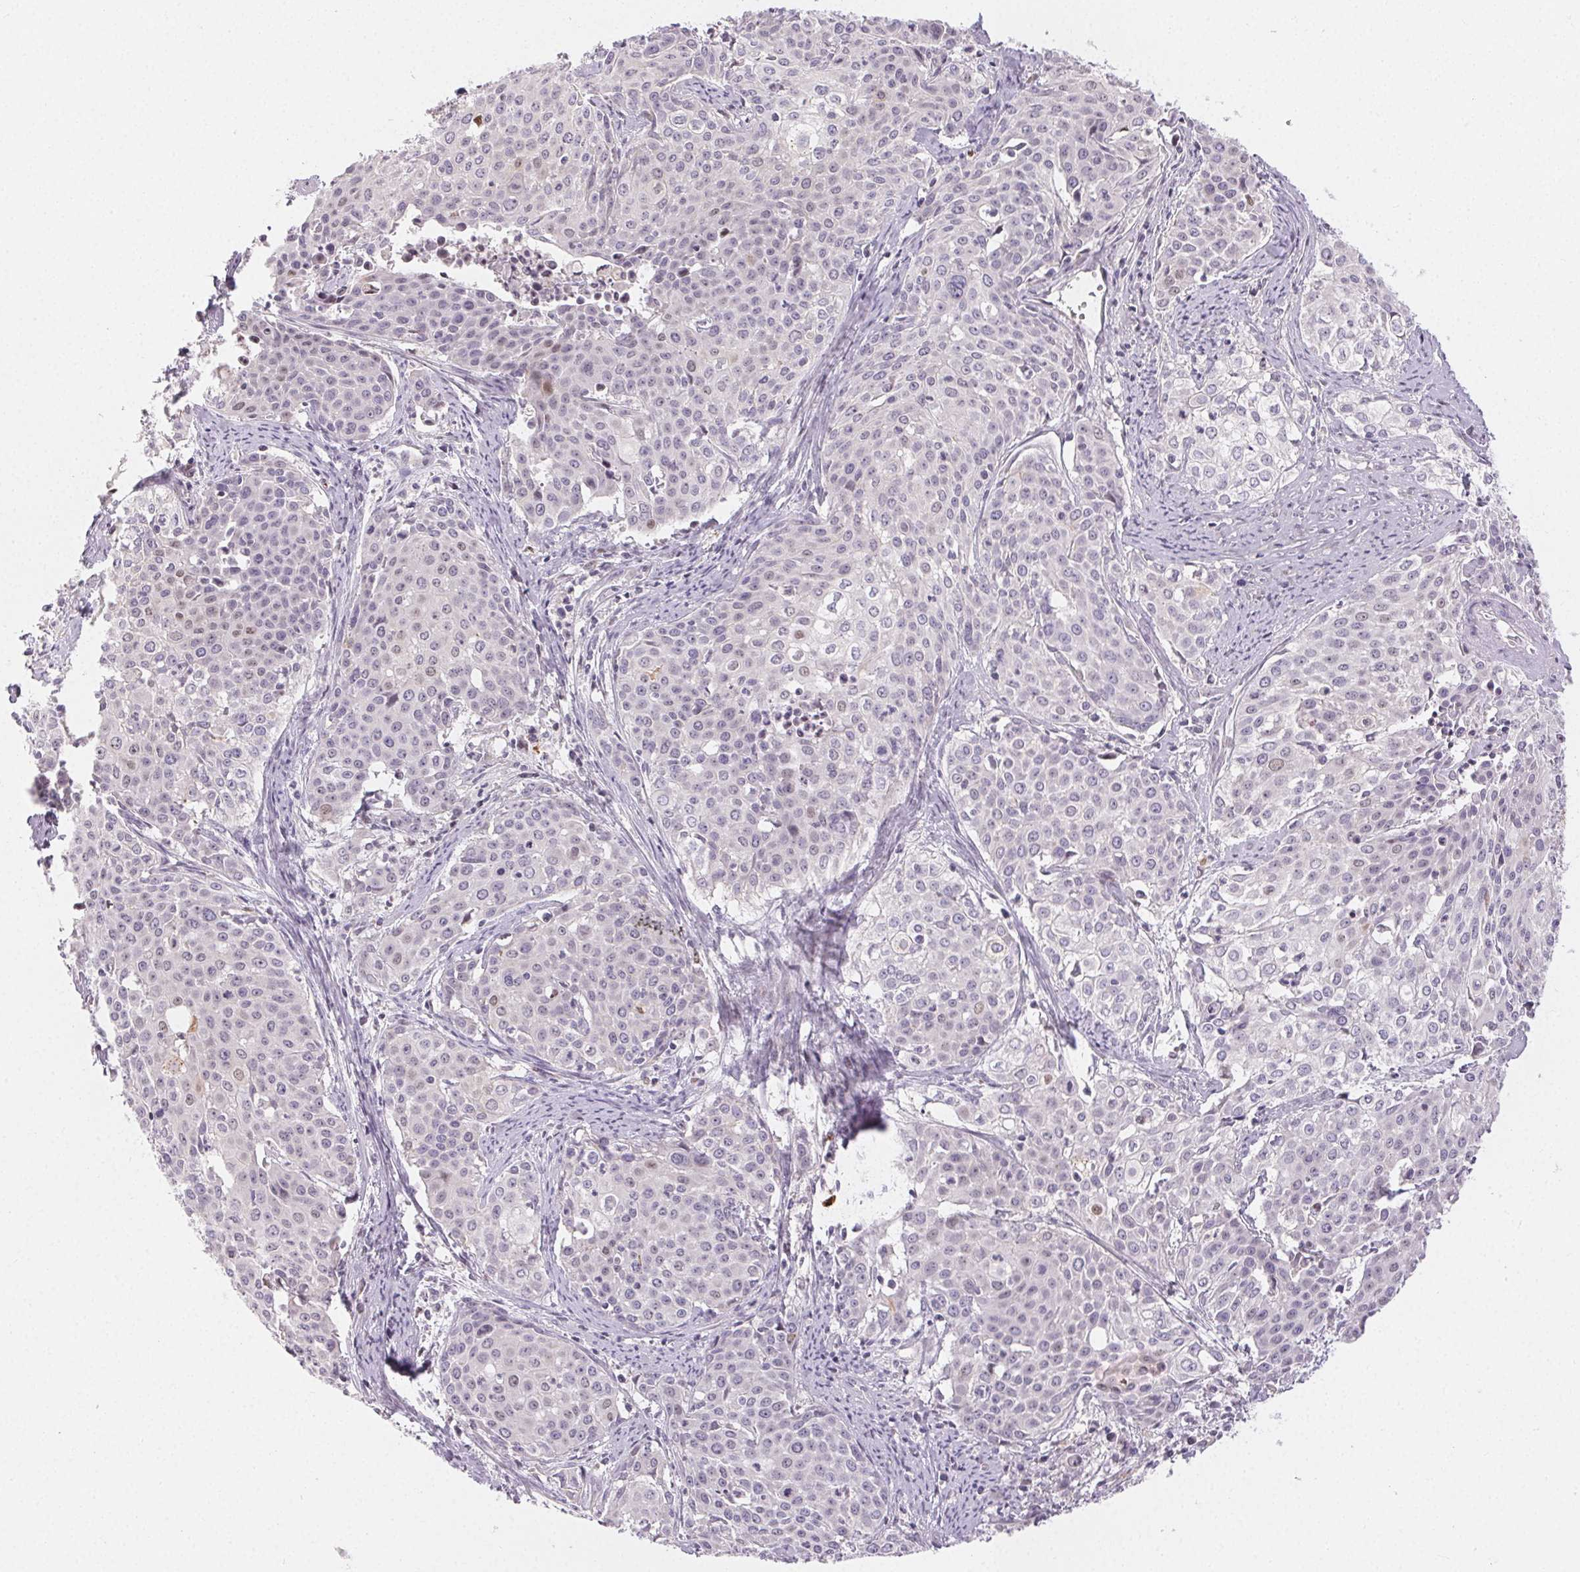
{"staining": {"intensity": "negative", "quantity": "none", "location": "none"}, "tissue": "cervical cancer", "cell_type": "Tumor cells", "image_type": "cancer", "snomed": [{"axis": "morphology", "description": "Squamous cell carcinoma, NOS"}, {"axis": "topography", "description": "Cervix"}], "caption": "Tumor cells are negative for brown protein staining in squamous cell carcinoma (cervical).", "gene": "RPGRIP1", "patient": {"sex": "female", "age": 39}}